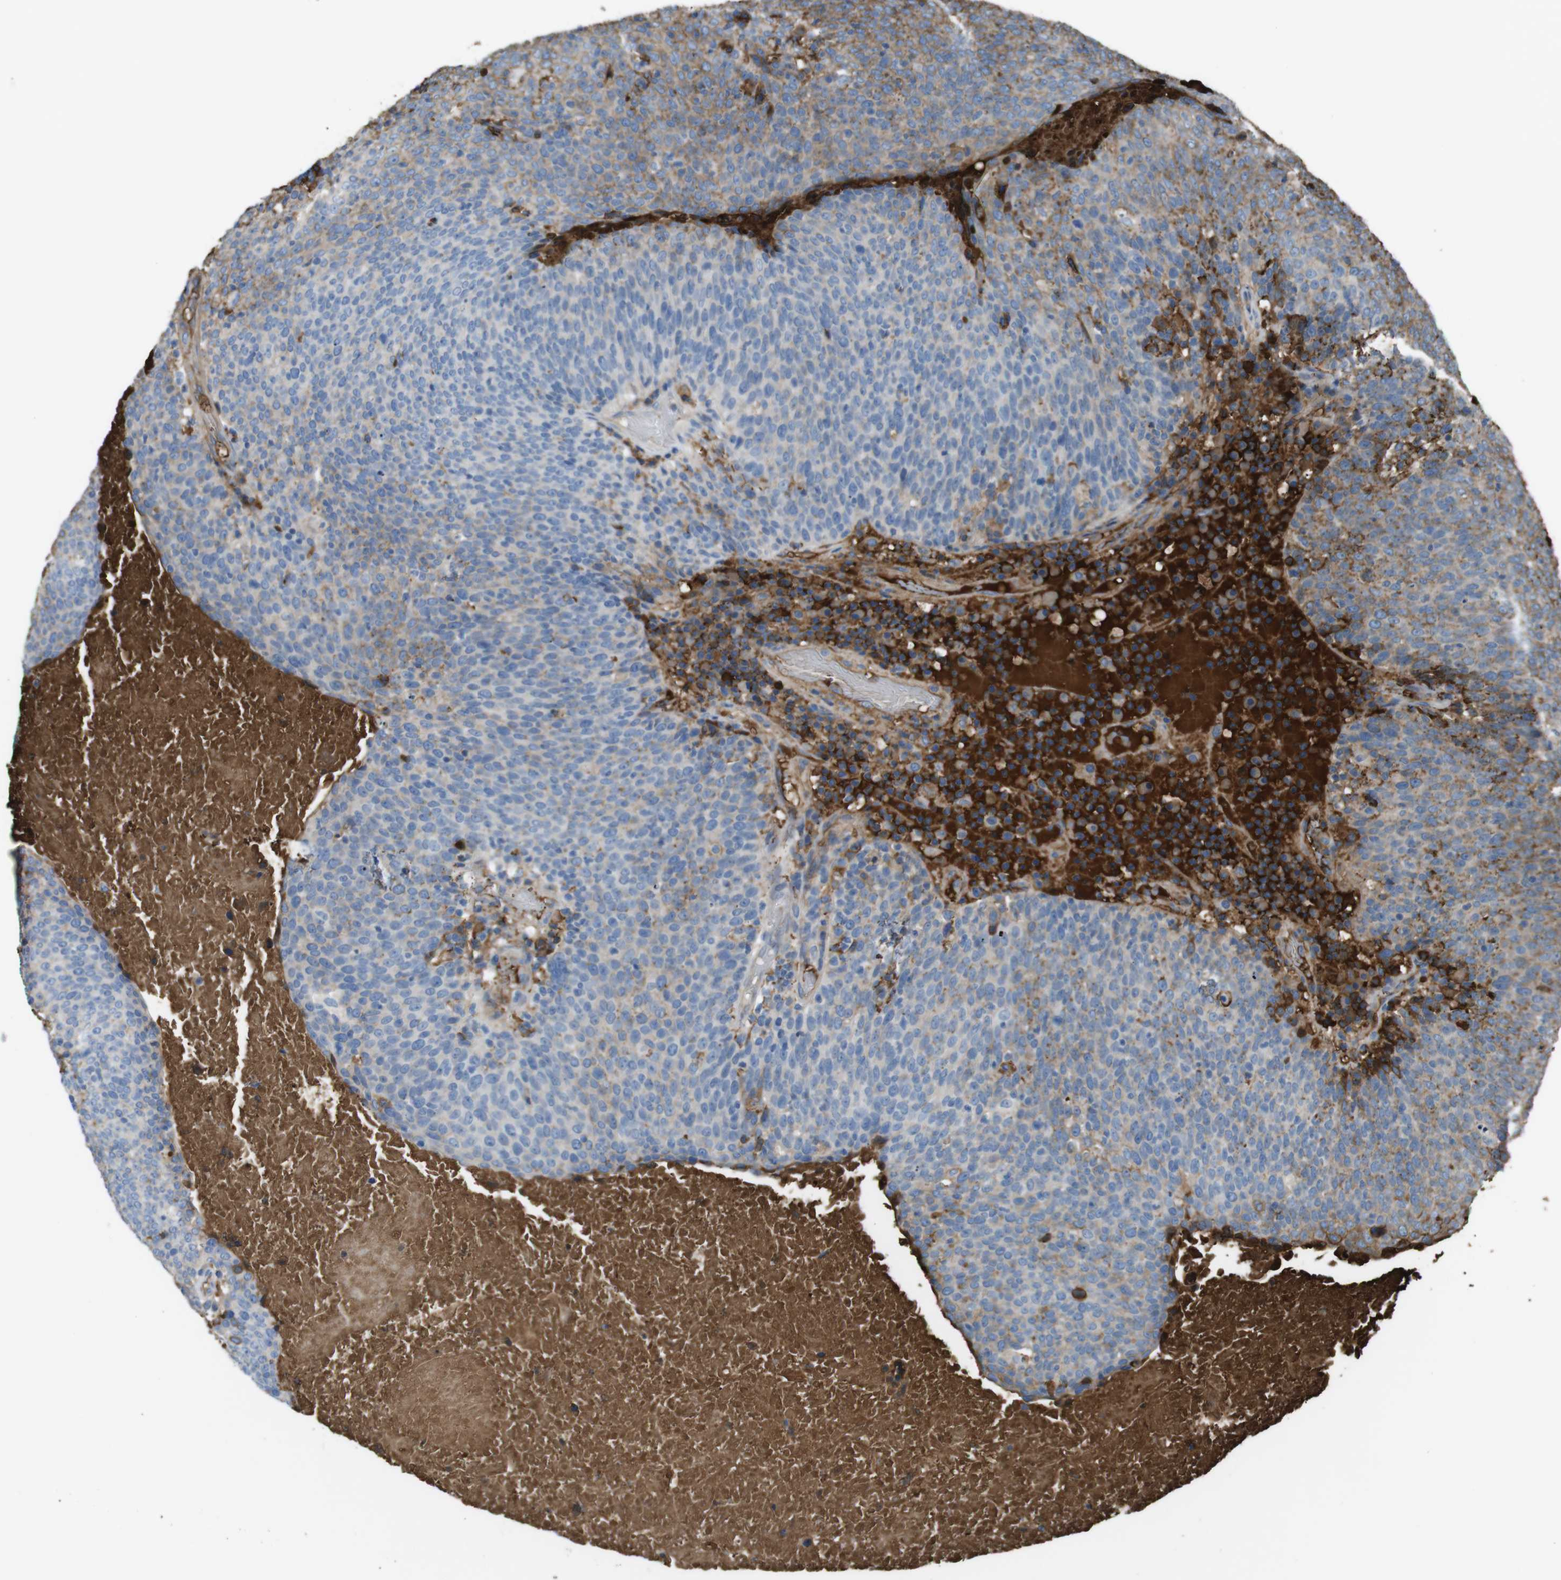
{"staining": {"intensity": "moderate", "quantity": "25%-75%", "location": "cytoplasmic/membranous"}, "tissue": "head and neck cancer", "cell_type": "Tumor cells", "image_type": "cancer", "snomed": [{"axis": "morphology", "description": "Squamous cell carcinoma, NOS"}, {"axis": "morphology", "description": "Squamous cell carcinoma, metastatic, NOS"}, {"axis": "topography", "description": "Lymph node"}, {"axis": "topography", "description": "Head-Neck"}], "caption": "Squamous cell carcinoma (head and neck) stained with IHC exhibits moderate cytoplasmic/membranous positivity in about 25%-75% of tumor cells. The staining is performed using DAB brown chromogen to label protein expression. The nuclei are counter-stained blue using hematoxylin.", "gene": "LTBP4", "patient": {"sex": "male", "age": 62}}